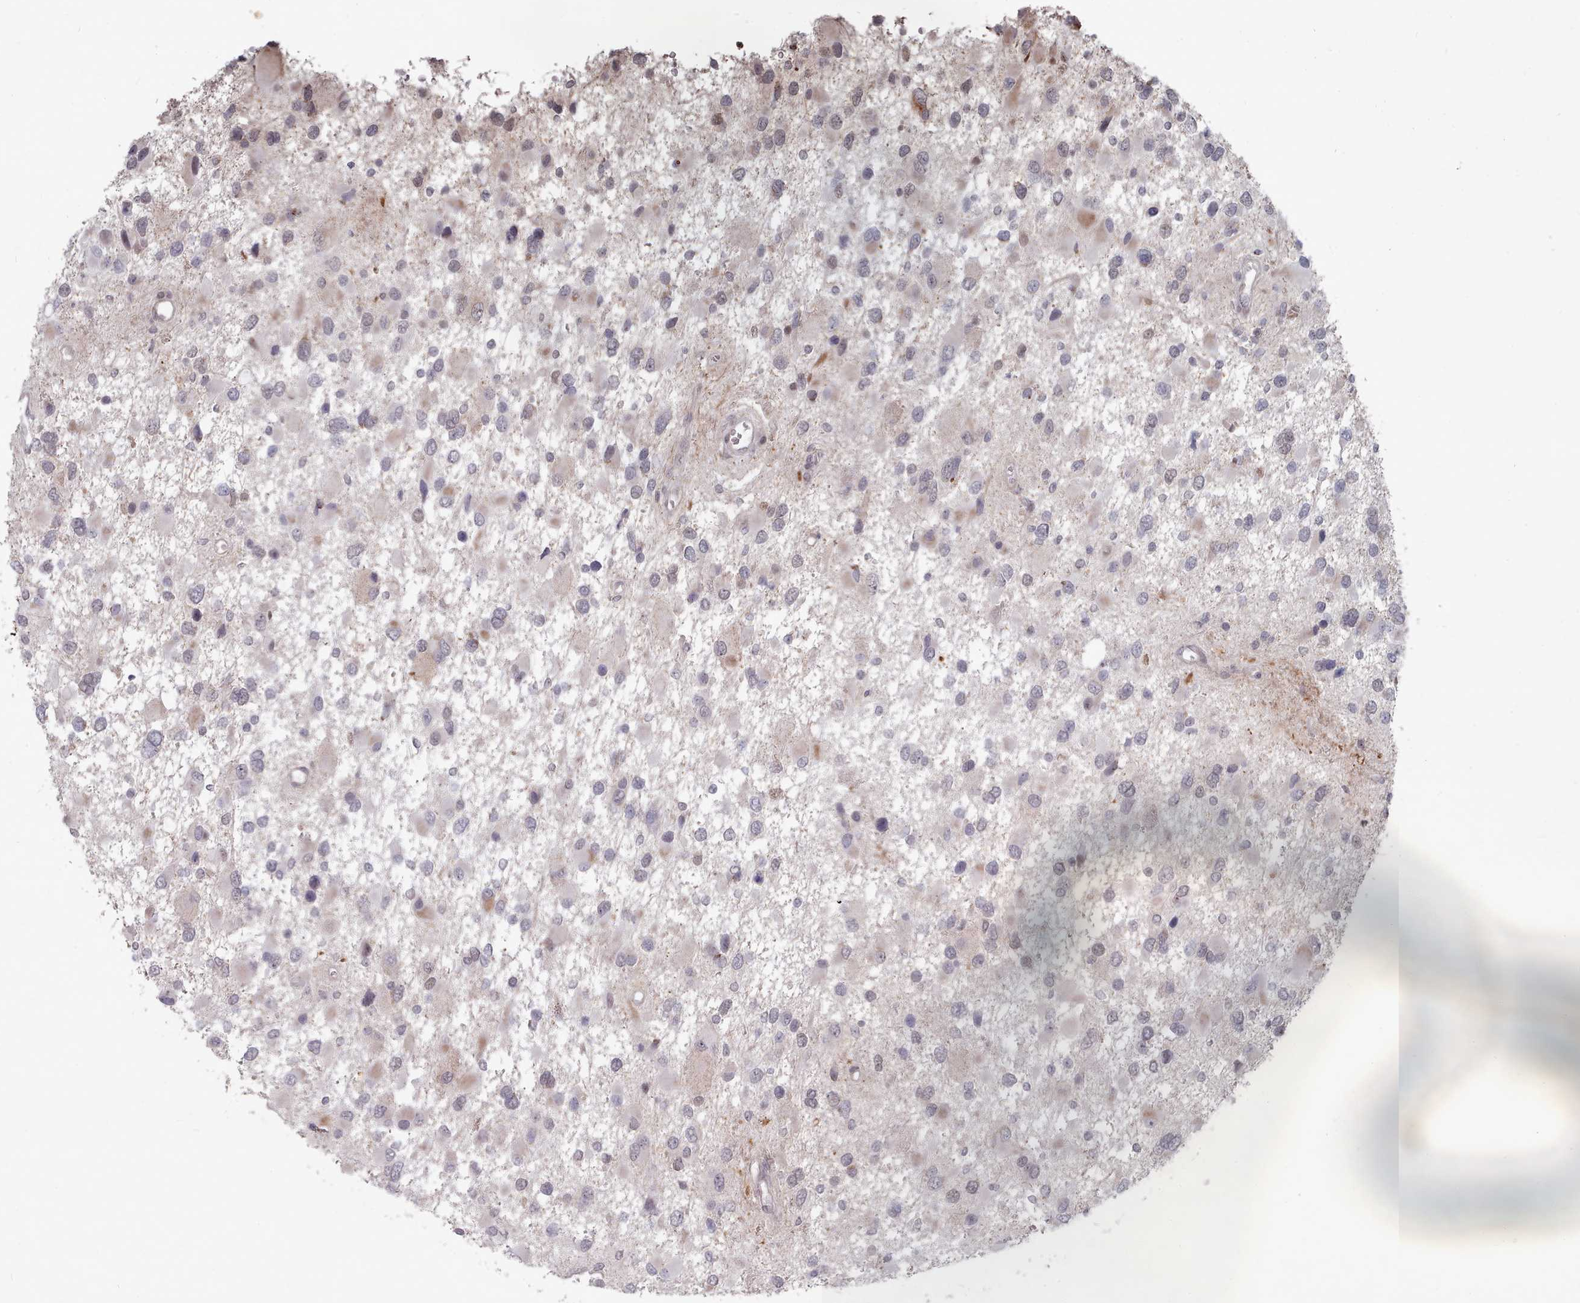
{"staining": {"intensity": "negative", "quantity": "none", "location": "none"}, "tissue": "glioma", "cell_type": "Tumor cells", "image_type": "cancer", "snomed": [{"axis": "morphology", "description": "Glioma, malignant, High grade"}, {"axis": "topography", "description": "Brain"}], "caption": "High magnification brightfield microscopy of malignant glioma (high-grade) stained with DAB (brown) and counterstained with hematoxylin (blue): tumor cells show no significant positivity.", "gene": "CPSF4", "patient": {"sex": "male", "age": 53}}